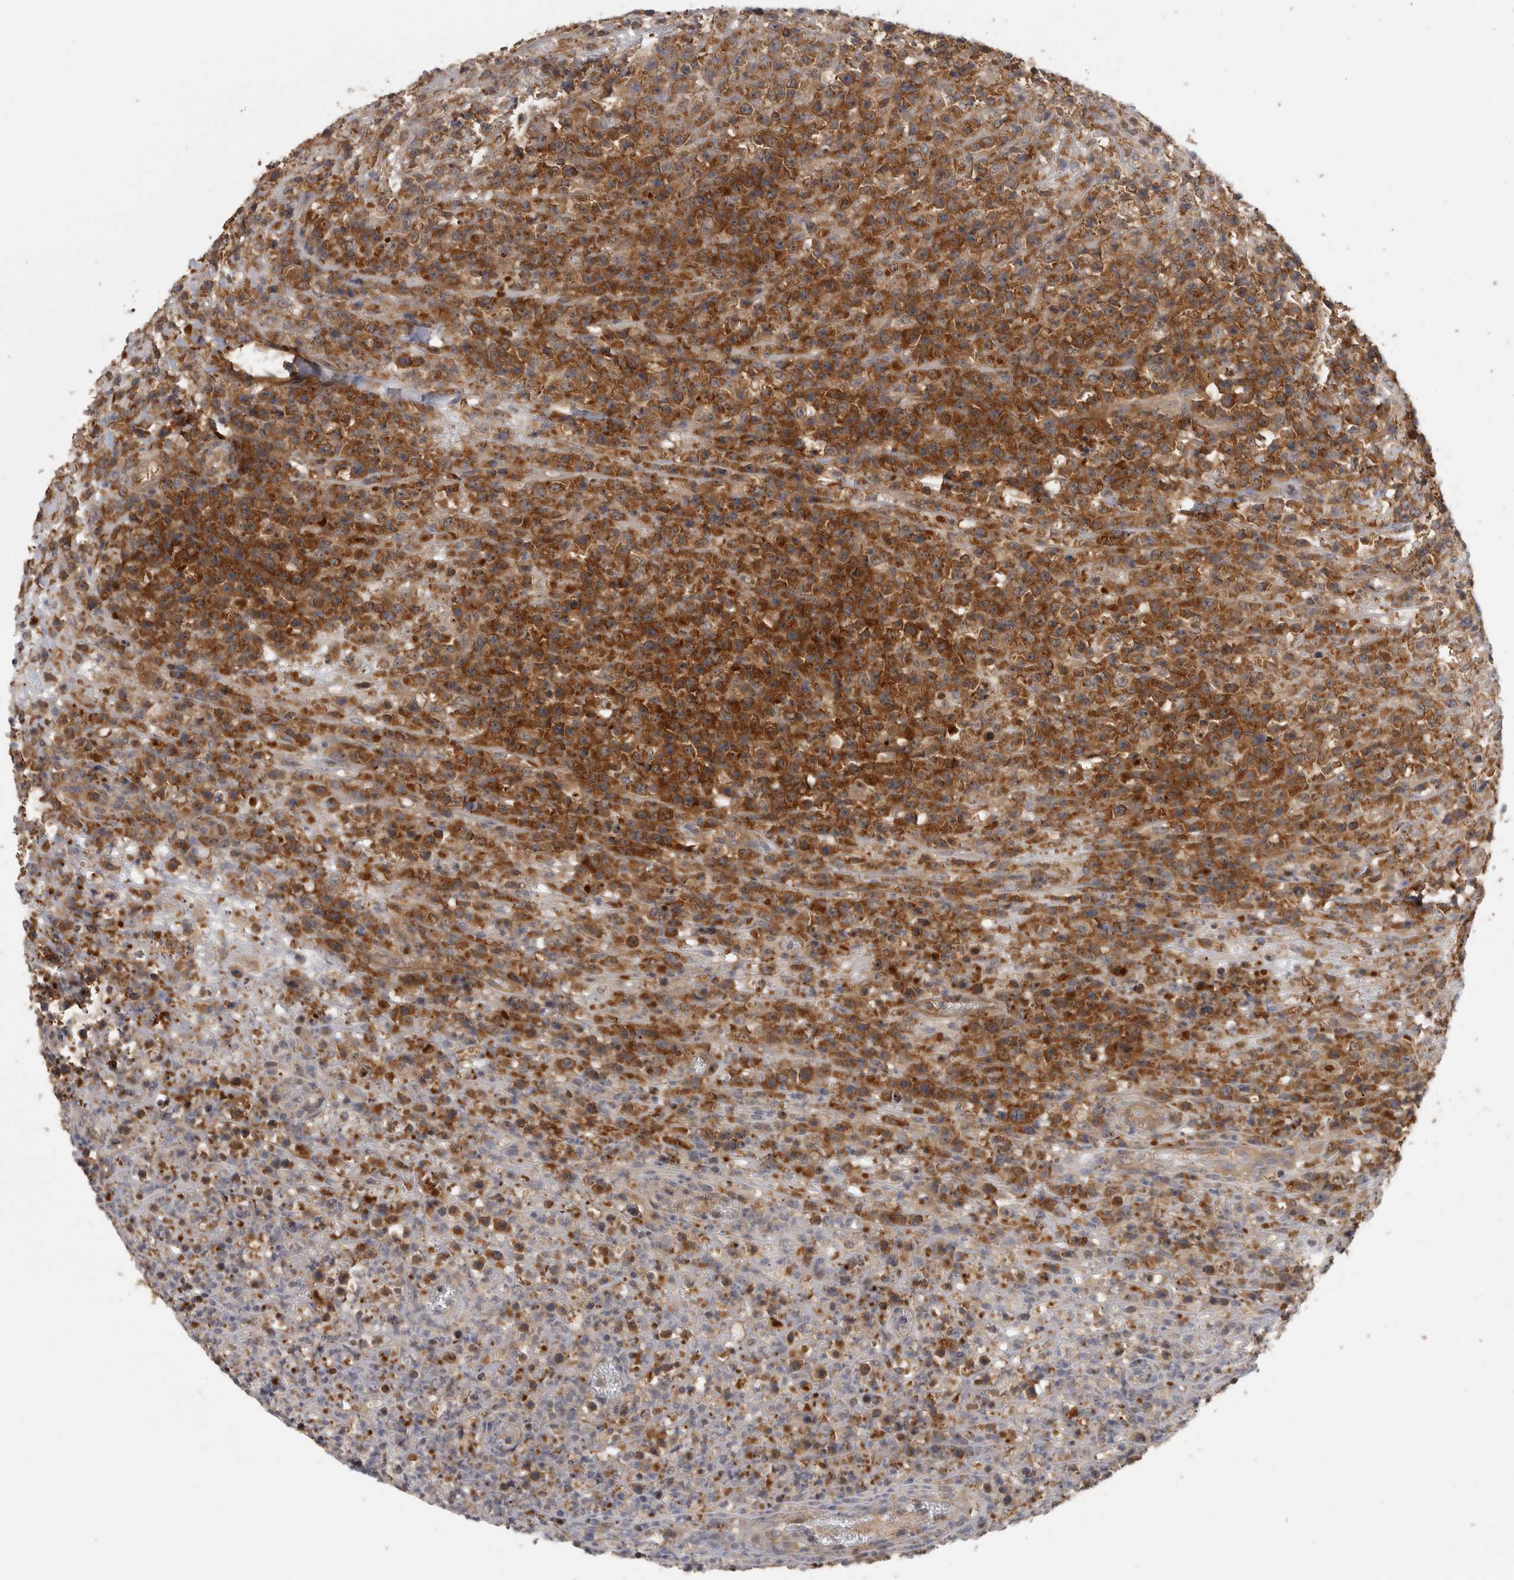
{"staining": {"intensity": "strong", "quantity": "25%-75%", "location": "cytoplasmic/membranous"}, "tissue": "lymphoma", "cell_type": "Tumor cells", "image_type": "cancer", "snomed": [{"axis": "morphology", "description": "Malignant lymphoma, non-Hodgkin's type, High grade"}, {"axis": "topography", "description": "Colon"}], "caption": "Lymphoma stained with a brown dye demonstrates strong cytoplasmic/membranous positive staining in approximately 25%-75% of tumor cells.", "gene": "CCT8", "patient": {"sex": "female", "age": 53}}